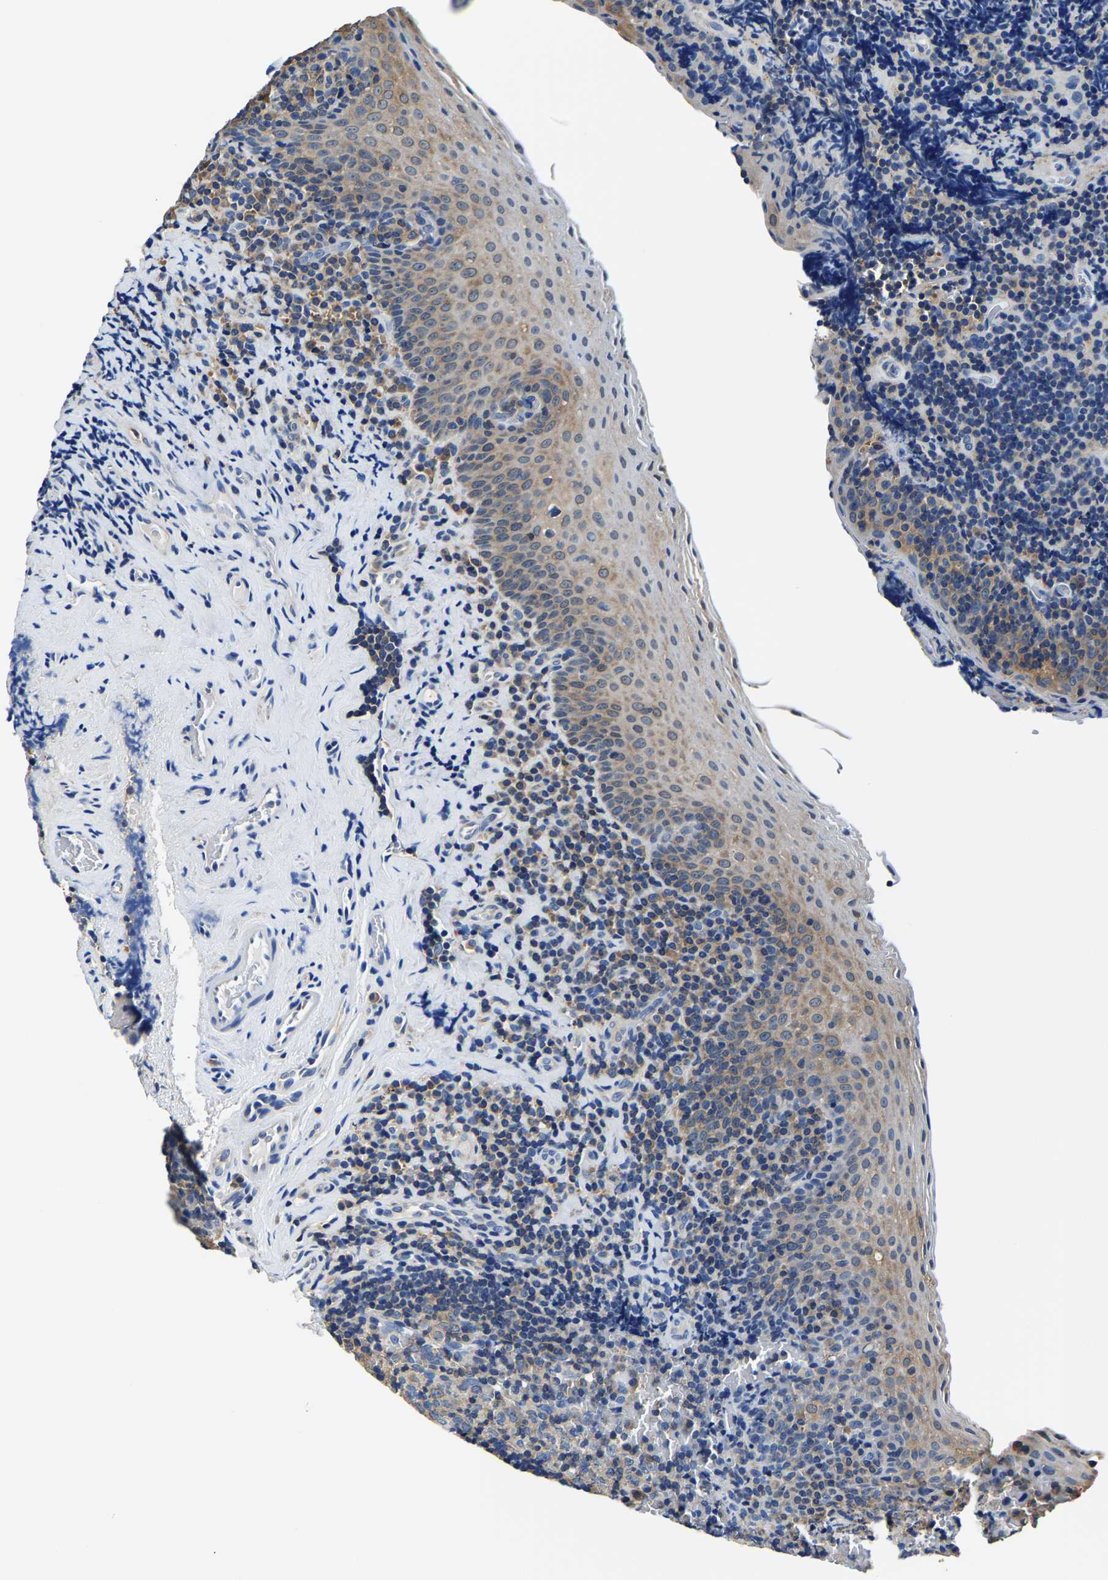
{"staining": {"intensity": "negative", "quantity": "none", "location": "none"}, "tissue": "tonsil", "cell_type": "Germinal center cells", "image_type": "normal", "snomed": [{"axis": "morphology", "description": "Normal tissue, NOS"}, {"axis": "morphology", "description": "Inflammation, NOS"}, {"axis": "topography", "description": "Tonsil"}], "caption": "Human tonsil stained for a protein using immunohistochemistry demonstrates no expression in germinal center cells.", "gene": "ALDOB", "patient": {"sex": "female", "age": 31}}